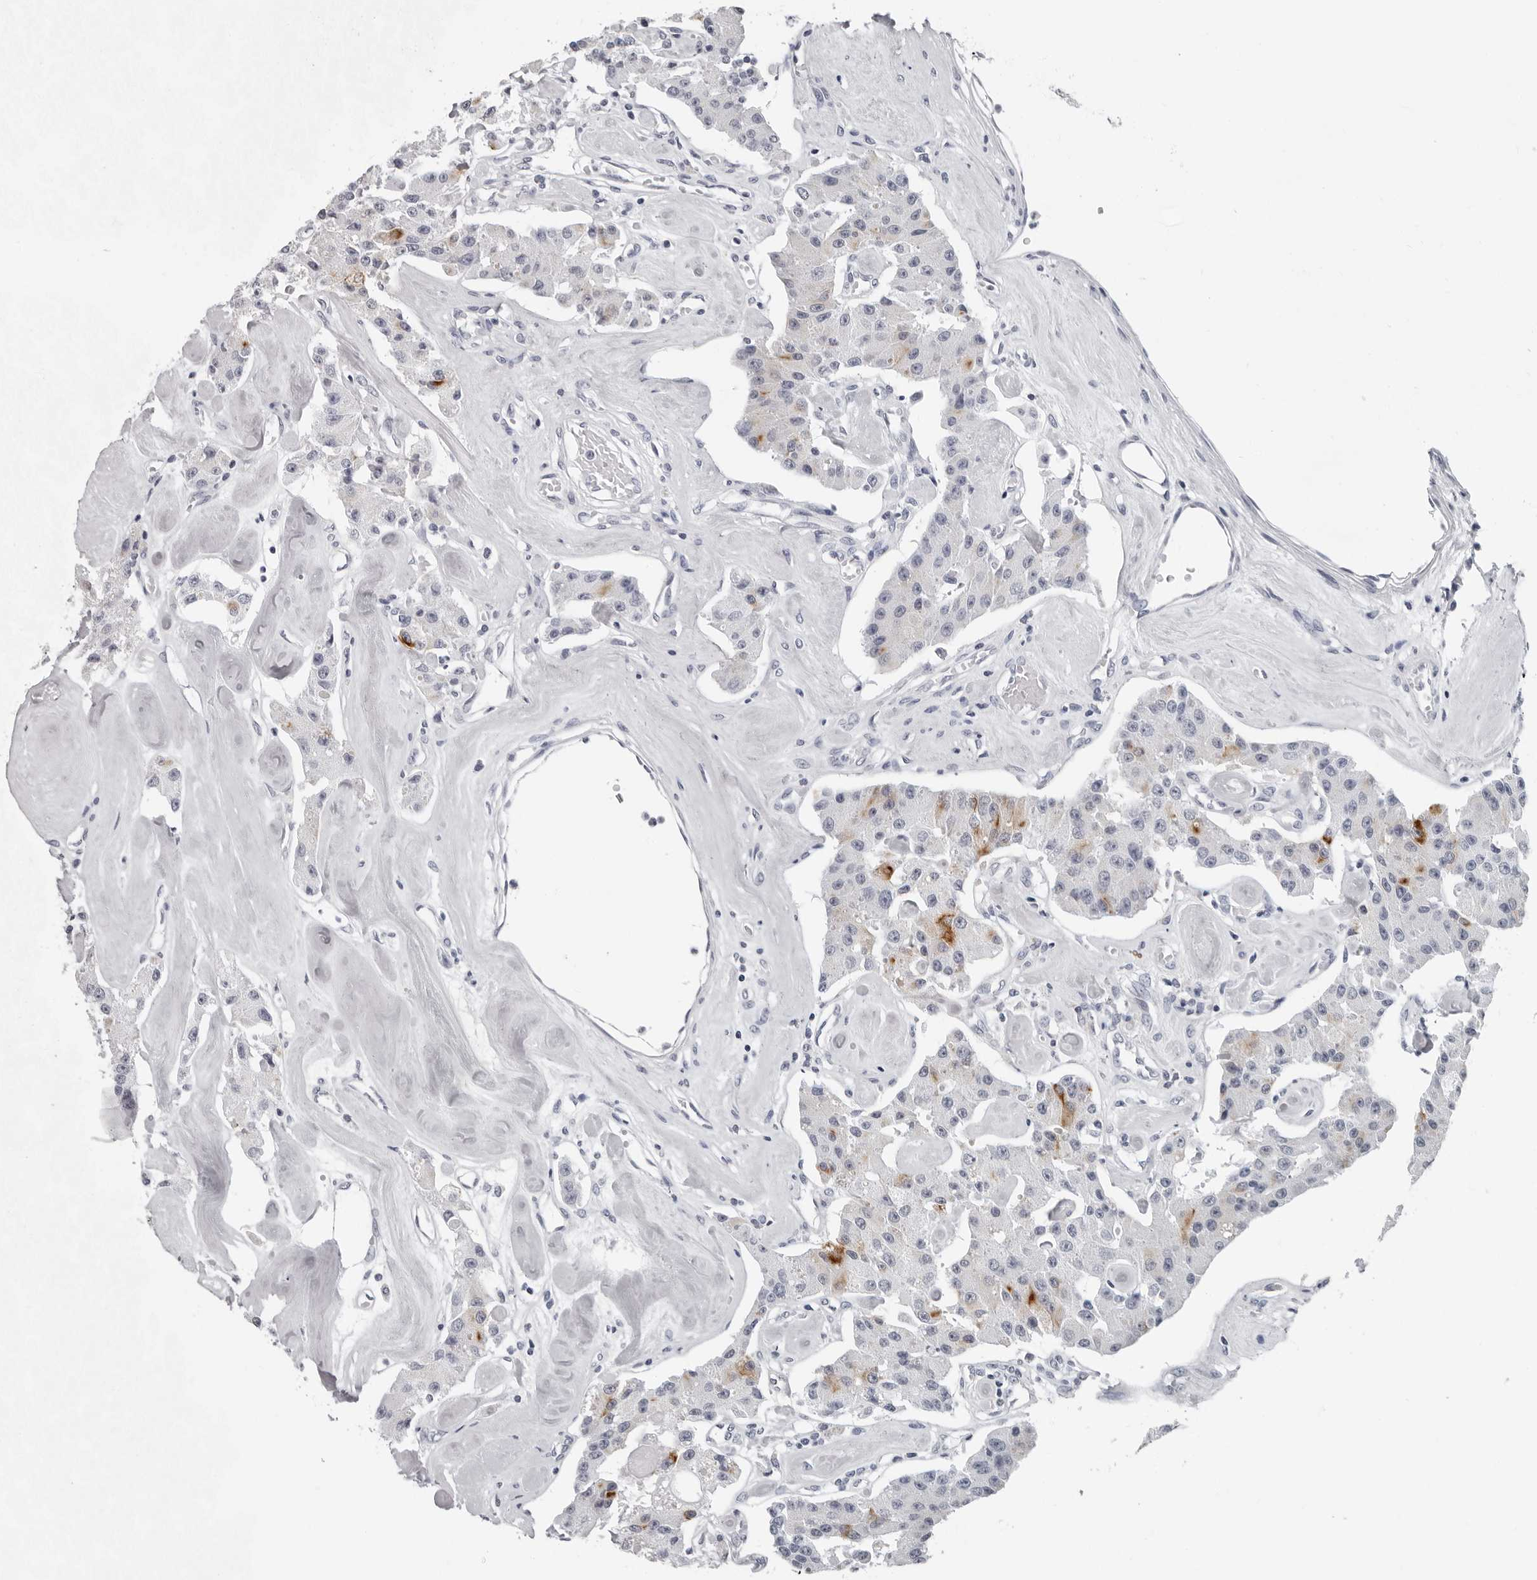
{"staining": {"intensity": "moderate", "quantity": "<25%", "location": "cytoplasmic/membranous"}, "tissue": "carcinoid", "cell_type": "Tumor cells", "image_type": "cancer", "snomed": [{"axis": "morphology", "description": "Carcinoid, malignant, NOS"}, {"axis": "topography", "description": "Pancreas"}], "caption": "There is low levels of moderate cytoplasmic/membranous staining in tumor cells of carcinoid (malignant), as demonstrated by immunohistochemical staining (brown color).", "gene": "CCDC28B", "patient": {"sex": "male", "age": 41}}